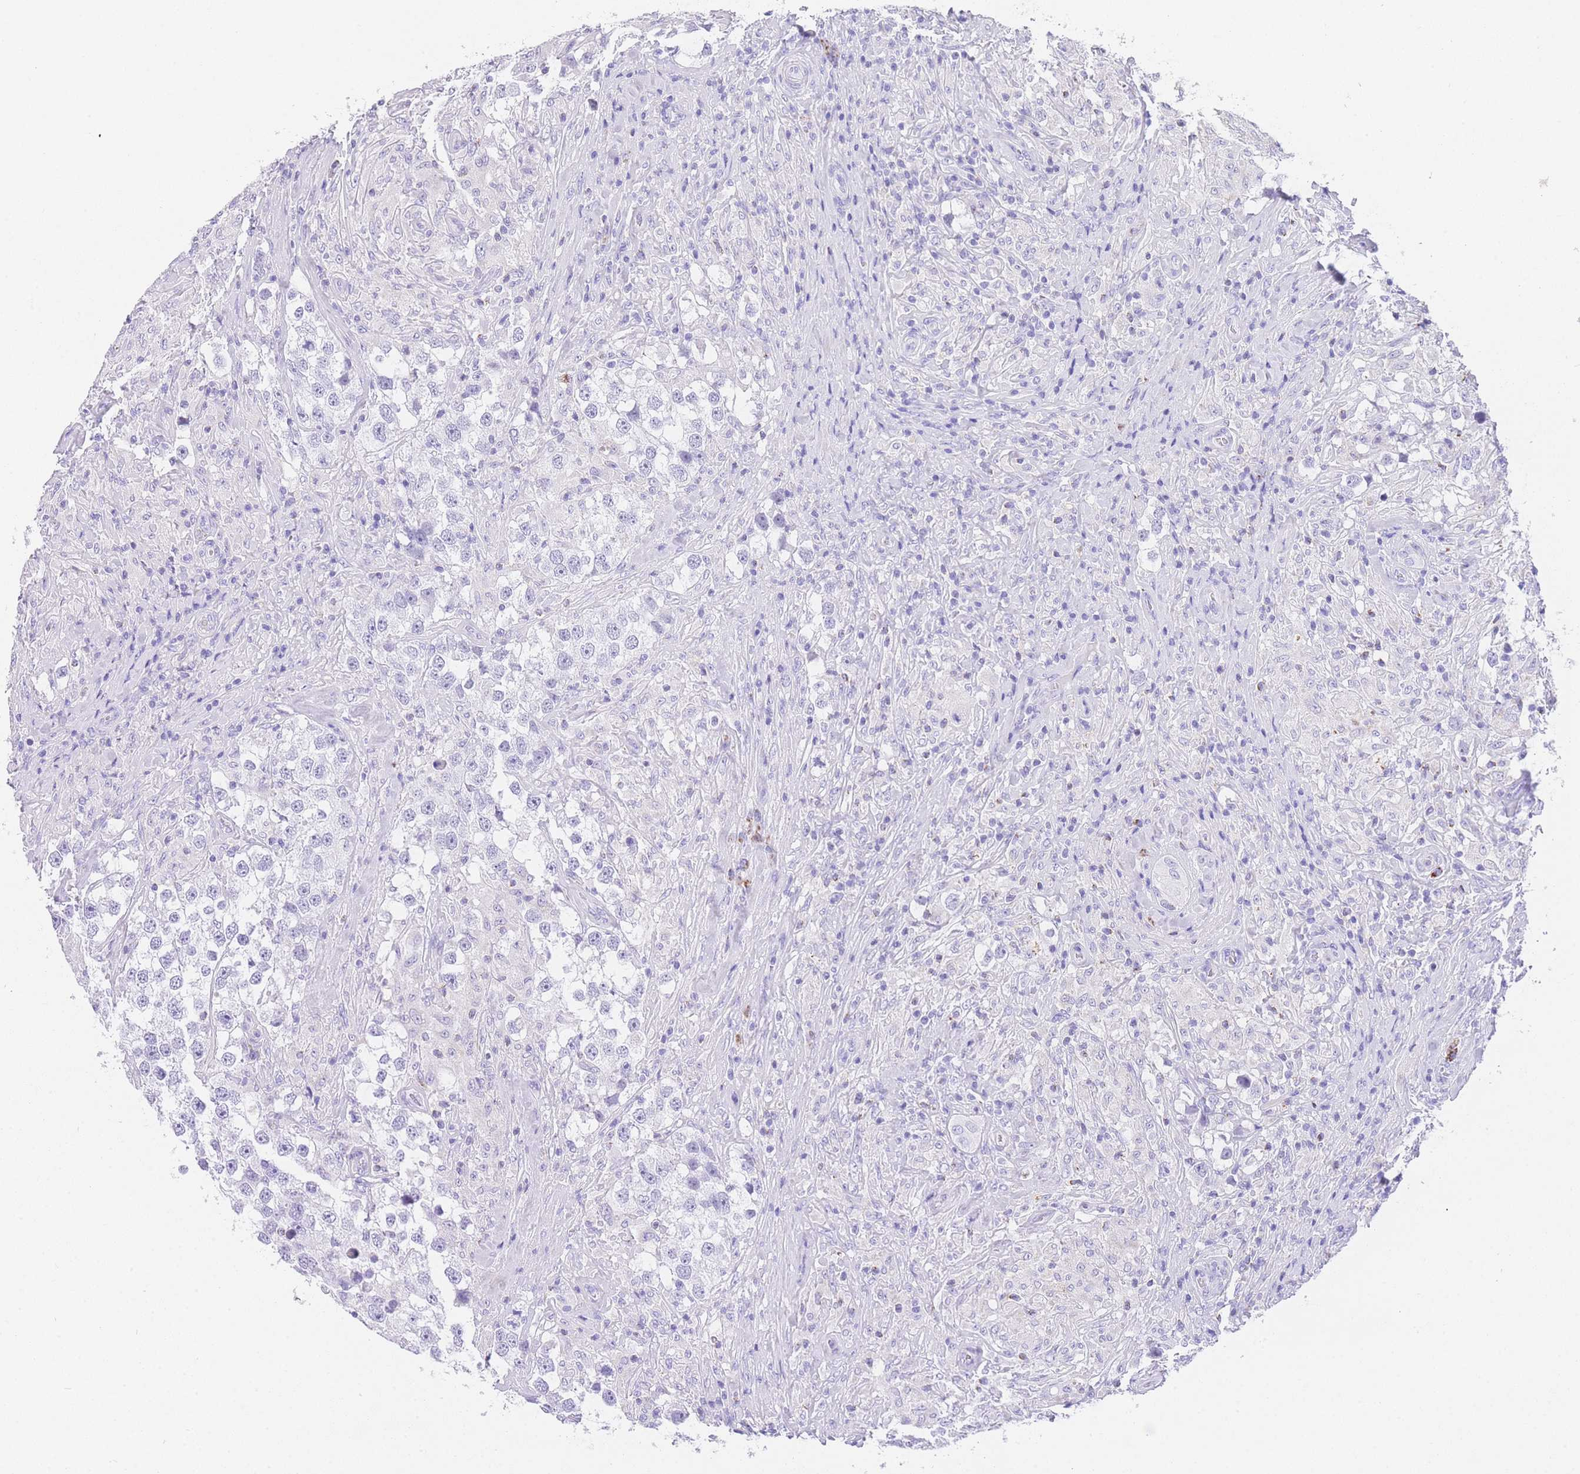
{"staining": {"intensity": "negative", "quantity": "none", "location": "none"}, "tissue": "testis cancer", "cell_type": "Tumor cells", "image_type": "cancer", "snomed": [{"axis": "morphology", "description": "Seminoma, NOS"}, {"axis": "topography", "description": "Testis"}], "caption": "There is no significant positivity in tumor cells of testis cancer.", "gene": "NKD2", "patient": {"sex": "male", "age": 46}}